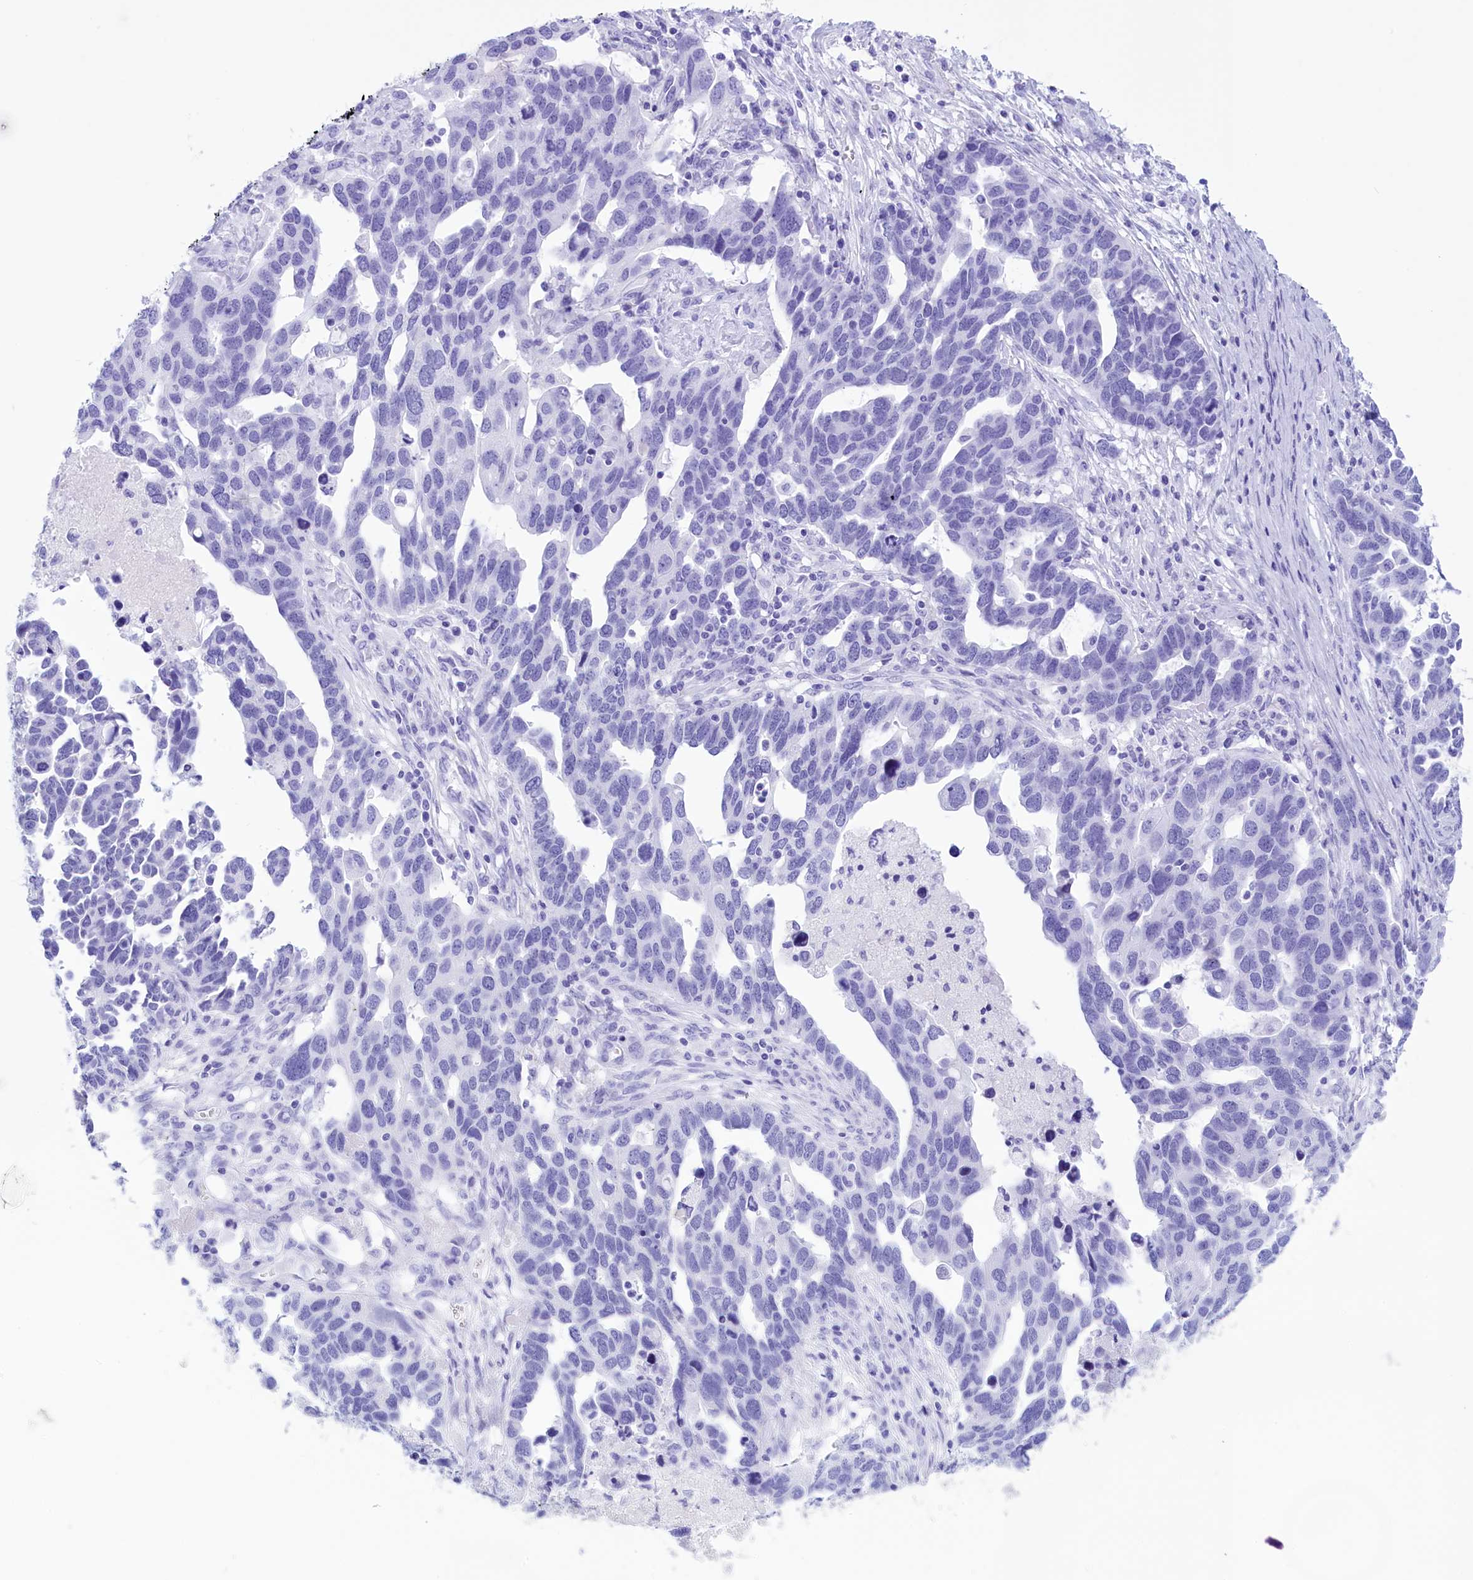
{"staining": {"intensity": "negative", "quantity": "none", "location": "none"}, "tissue": "ovarian cancer", "cell_type": "Tumor cells", "image_type": "cancer", "snomed": [{"axis": "morphology", "description": "Cystadenocarcinoma, serous, NOS"}, {"axis": "topography", "description": "Ovary"}], "caption": "The immunohistochemistry (IHC) photomicrograph has no significant staining in tumor cells of serous cystadenocarcinoma (ovarian) tissue.", "gene": "BRI3", "patient": {"sex": "female", "age": 54}}